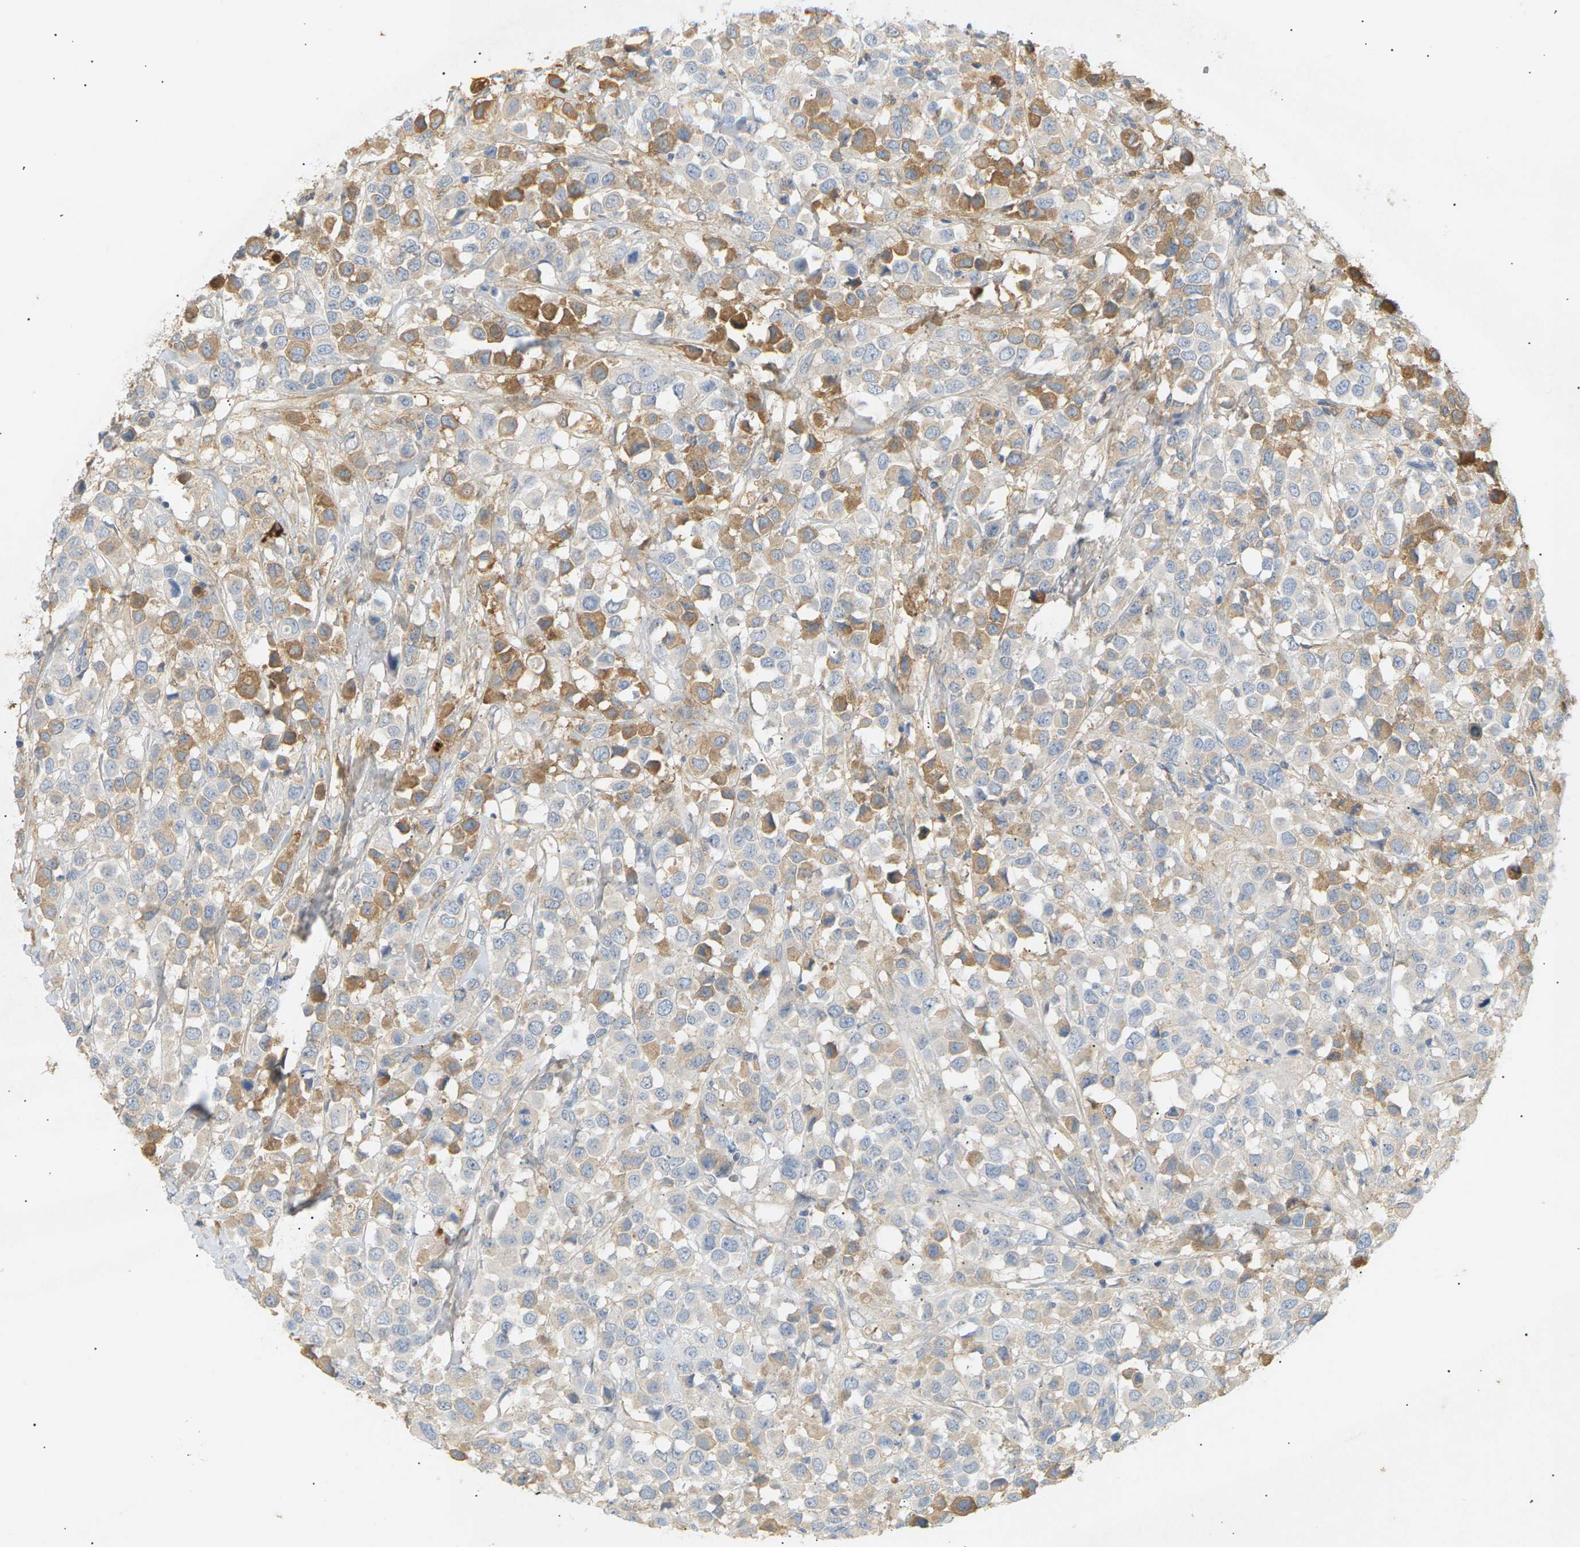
{"staining": {"intensity": "moderate", "quantity": "<25%", "location": "cytoplasmic/membranous"}, "tissue": "breast cancer", "cell_type": "Tumor cells", "image_type": "cancer", "snomed": [{"axis": "morphology", "description": "Duct carcinoma"}, {"axis": "topography", "description": "Breast"}], "caption": "Immunohistochemical staining of human breast cancer (intraductal carcinoma) exhibits low levels of moderate cytoplasmic/membranous protein staining in about <25% of tumor cells.", "gene": "IGLC3", "patient": {"sex": "female", "age": 61}}